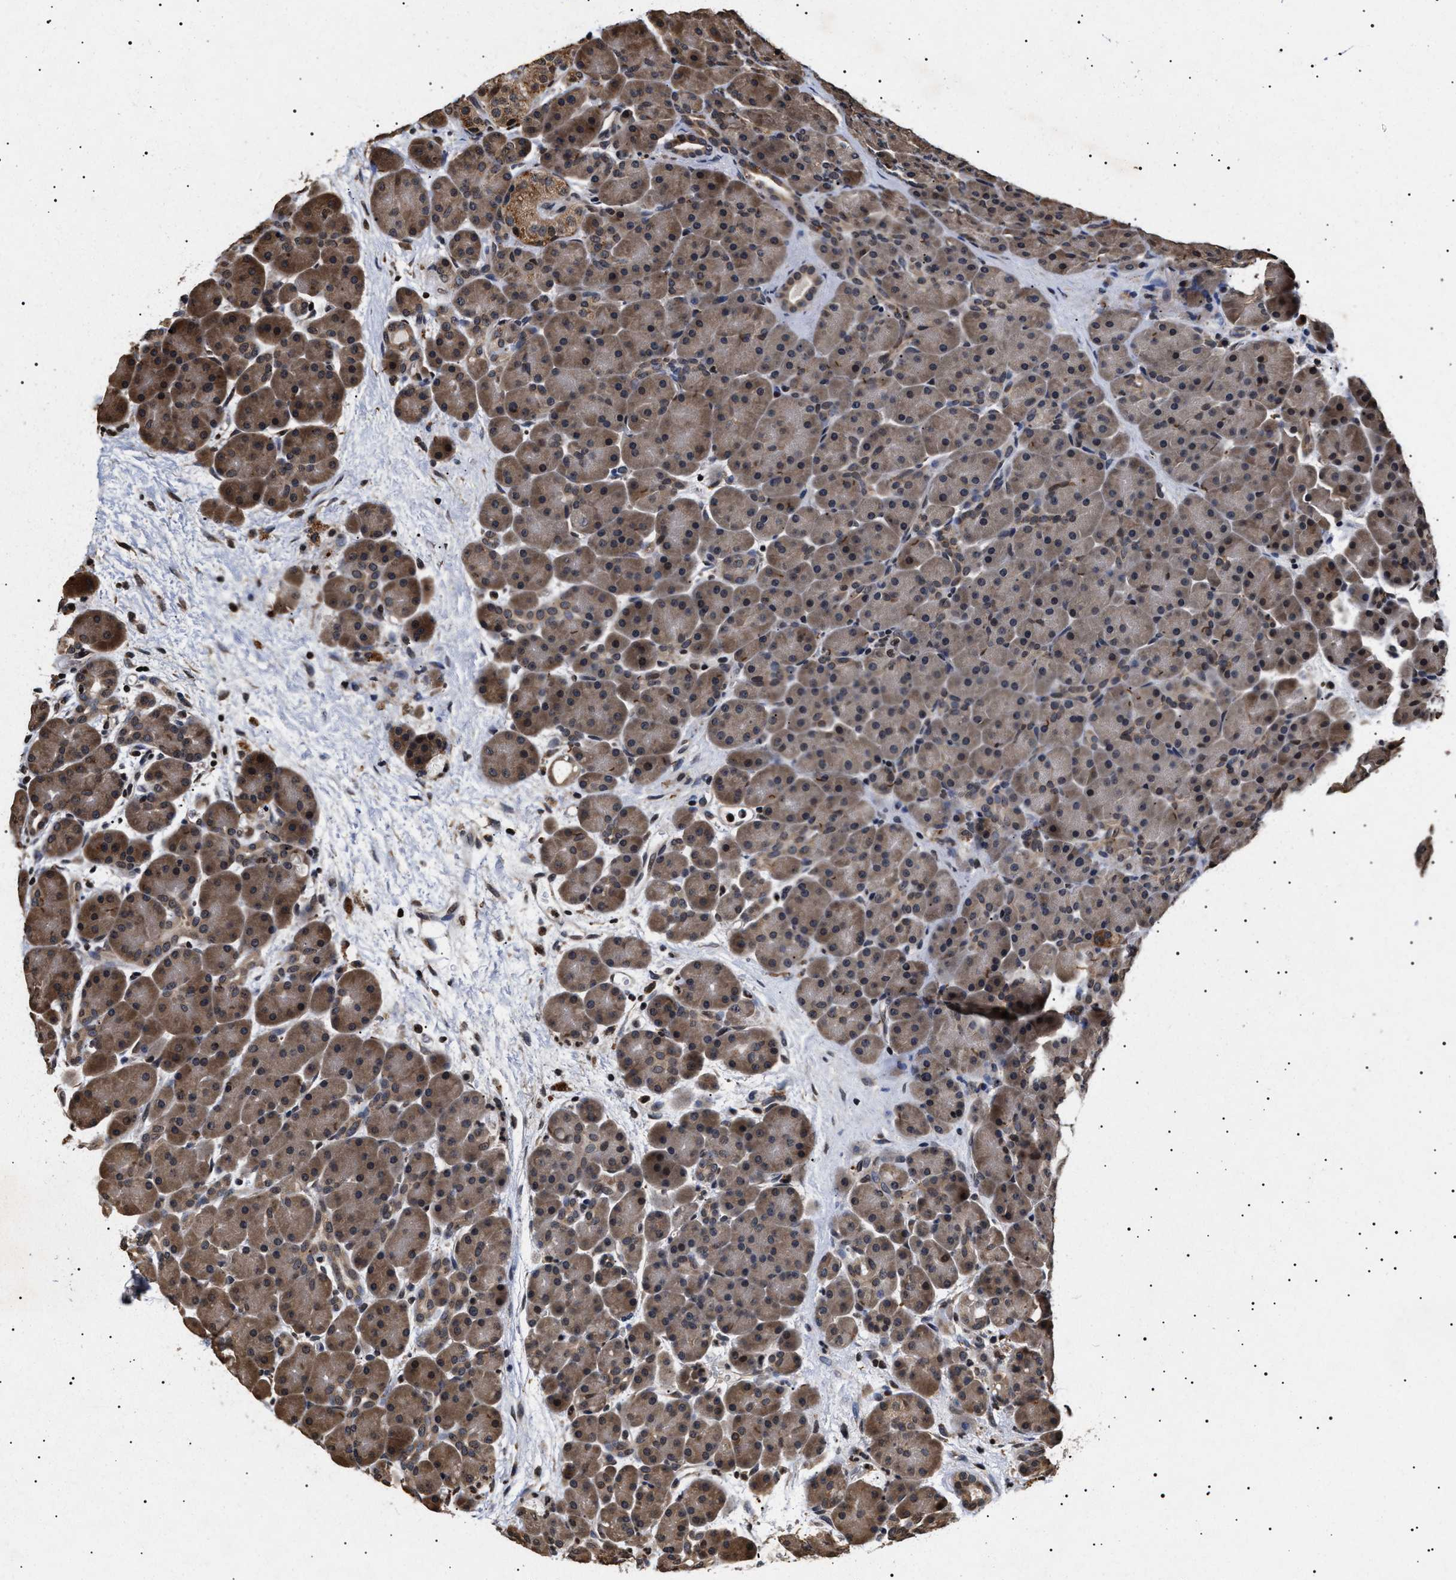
{"staining": {"intensity": "moderate", "quantity": "<25%", "location": "cytoplasmic/membranous"}, "tissue": "pancreas", "cell_type": "Exocrine glandular cells", "image_type": "normal", "snomed": [{"axis": "morphology", "description": "Normal tissue, NOS"}, {"axis": "topography", "description": "Pancreas"}], "caption": "Unremarkable pancreas demonstrates moderate cytoplasmic/membranous staining in about <25% of exocrine glandular cells, visualized by immunohistochemistry.", "gene": "KIF21A", "patient": {"sex": "male", "age": 66}}